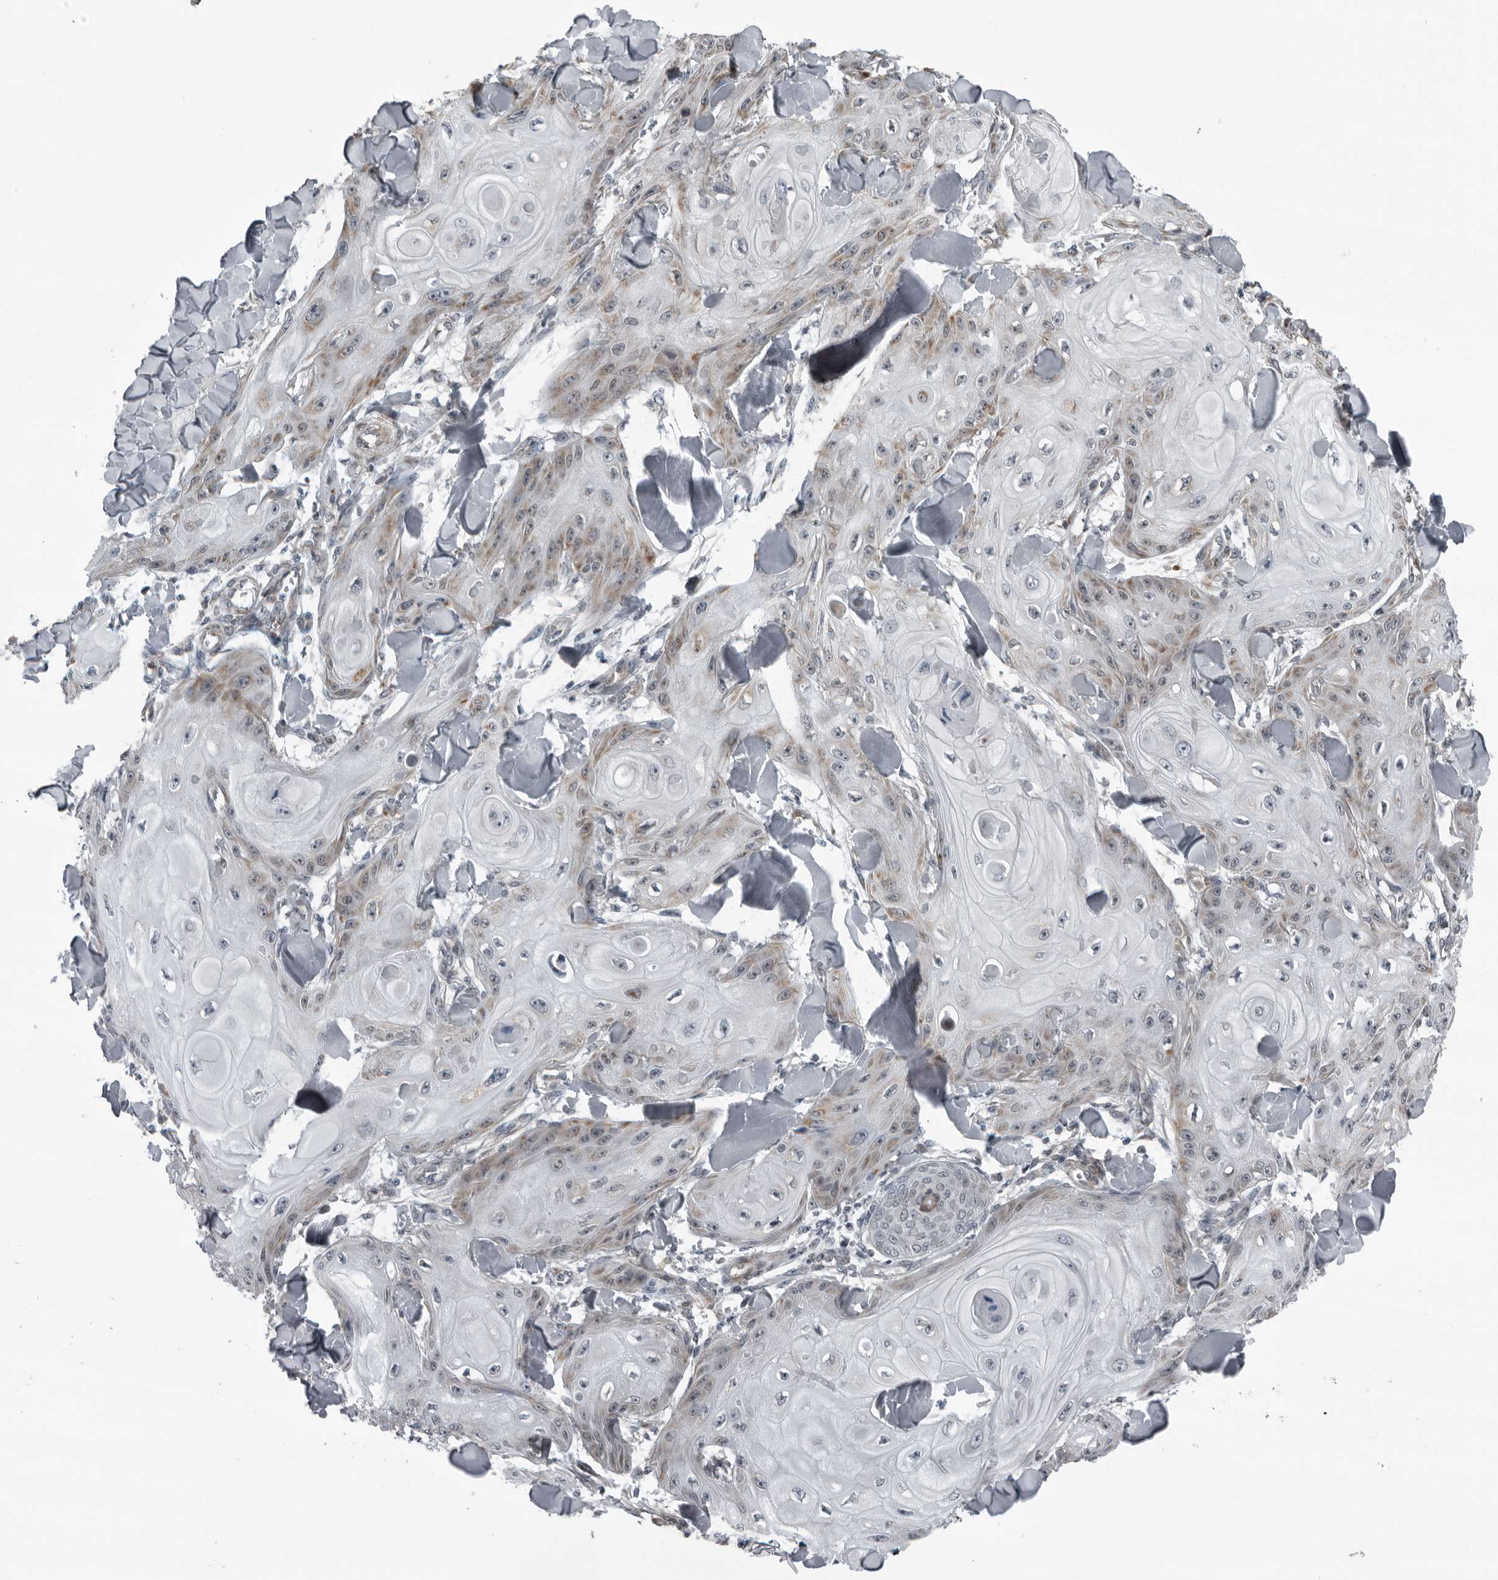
{"staining": {"intensity": "weak", "quantity": "25%-75%", "location": "cytoplasmic/membranous"}, "tissue": "skin cancer", "cell_type": "Tumor cells", "image_type": "cancer", "snomed": [{"axis": "morphology", "description": "Squamous cell carcinoma, NOS"}, {"axis": "topography", "description": "Skin"}], "caption": "DAB immunohistochemical staining of skin cancer (squamous cell carcinoma) shows weak cytoplasmic/membranous protein staining in about 25%-75% of tumor cells.", "gene": "RTCA", "patient": {"sex": "male", "age": 74}}